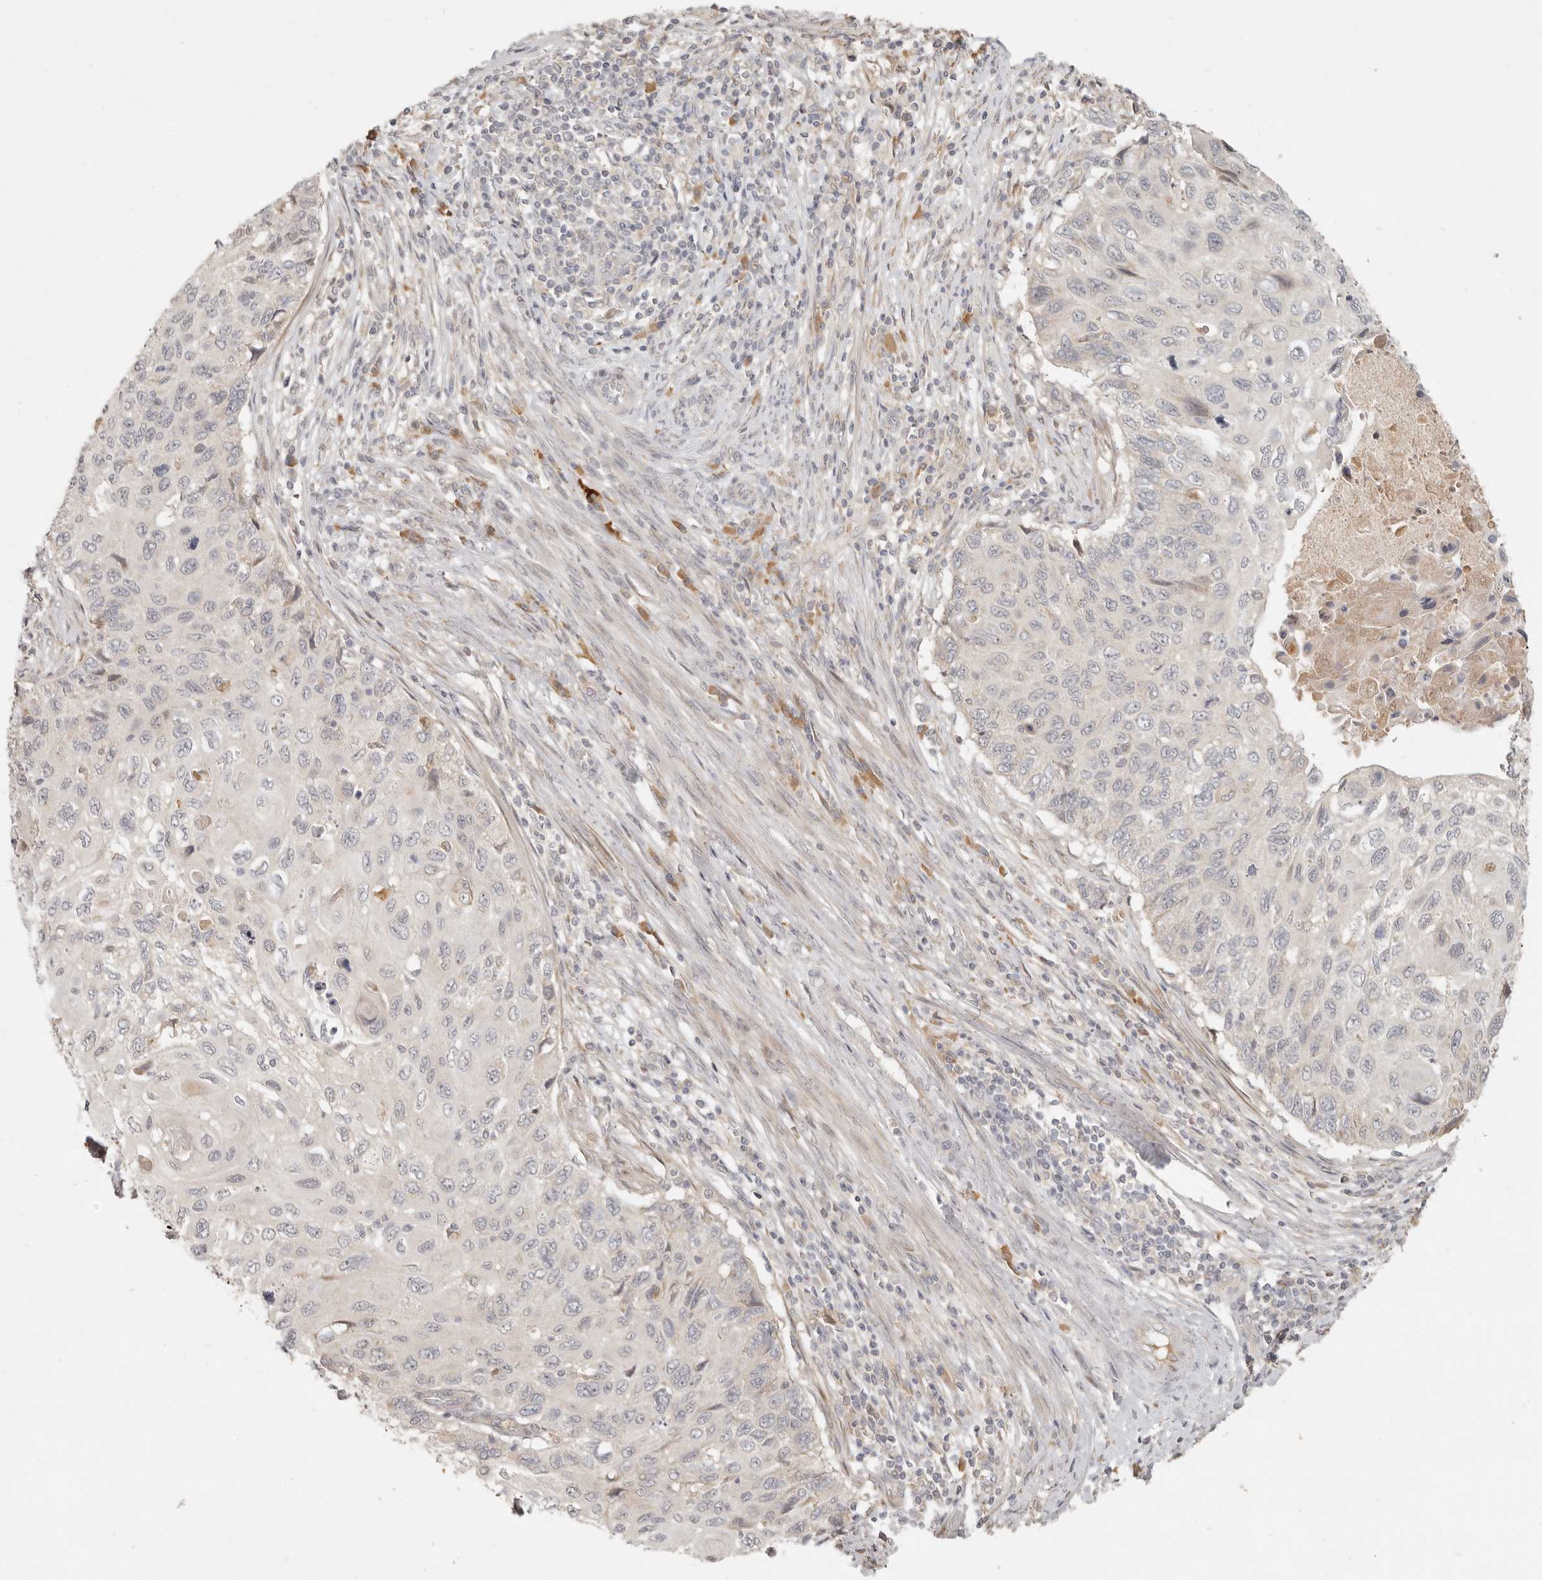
{"staining": {"intensity": "negative", "quantity": "none", "location": "none"}, "tissue": "cervical cancer", "cell_type": "Tumor cells", "image_type": "cancer", "snomed": [{"axis": "morphology", "description": "Squamous cell carcinoma, NOS"}, {"axis": "topography", "description": "Cervix"}], "caption": "Immunohistochemistry micrograph of neoplastic tissue: cervical squamous cell carcinoma stained with DAB (3,3'-diaminobenzidine) reveals no significant protein staining in tumor cells.", "gene": "UBXN11", "patient": {"sex": "female", "age": 70}}